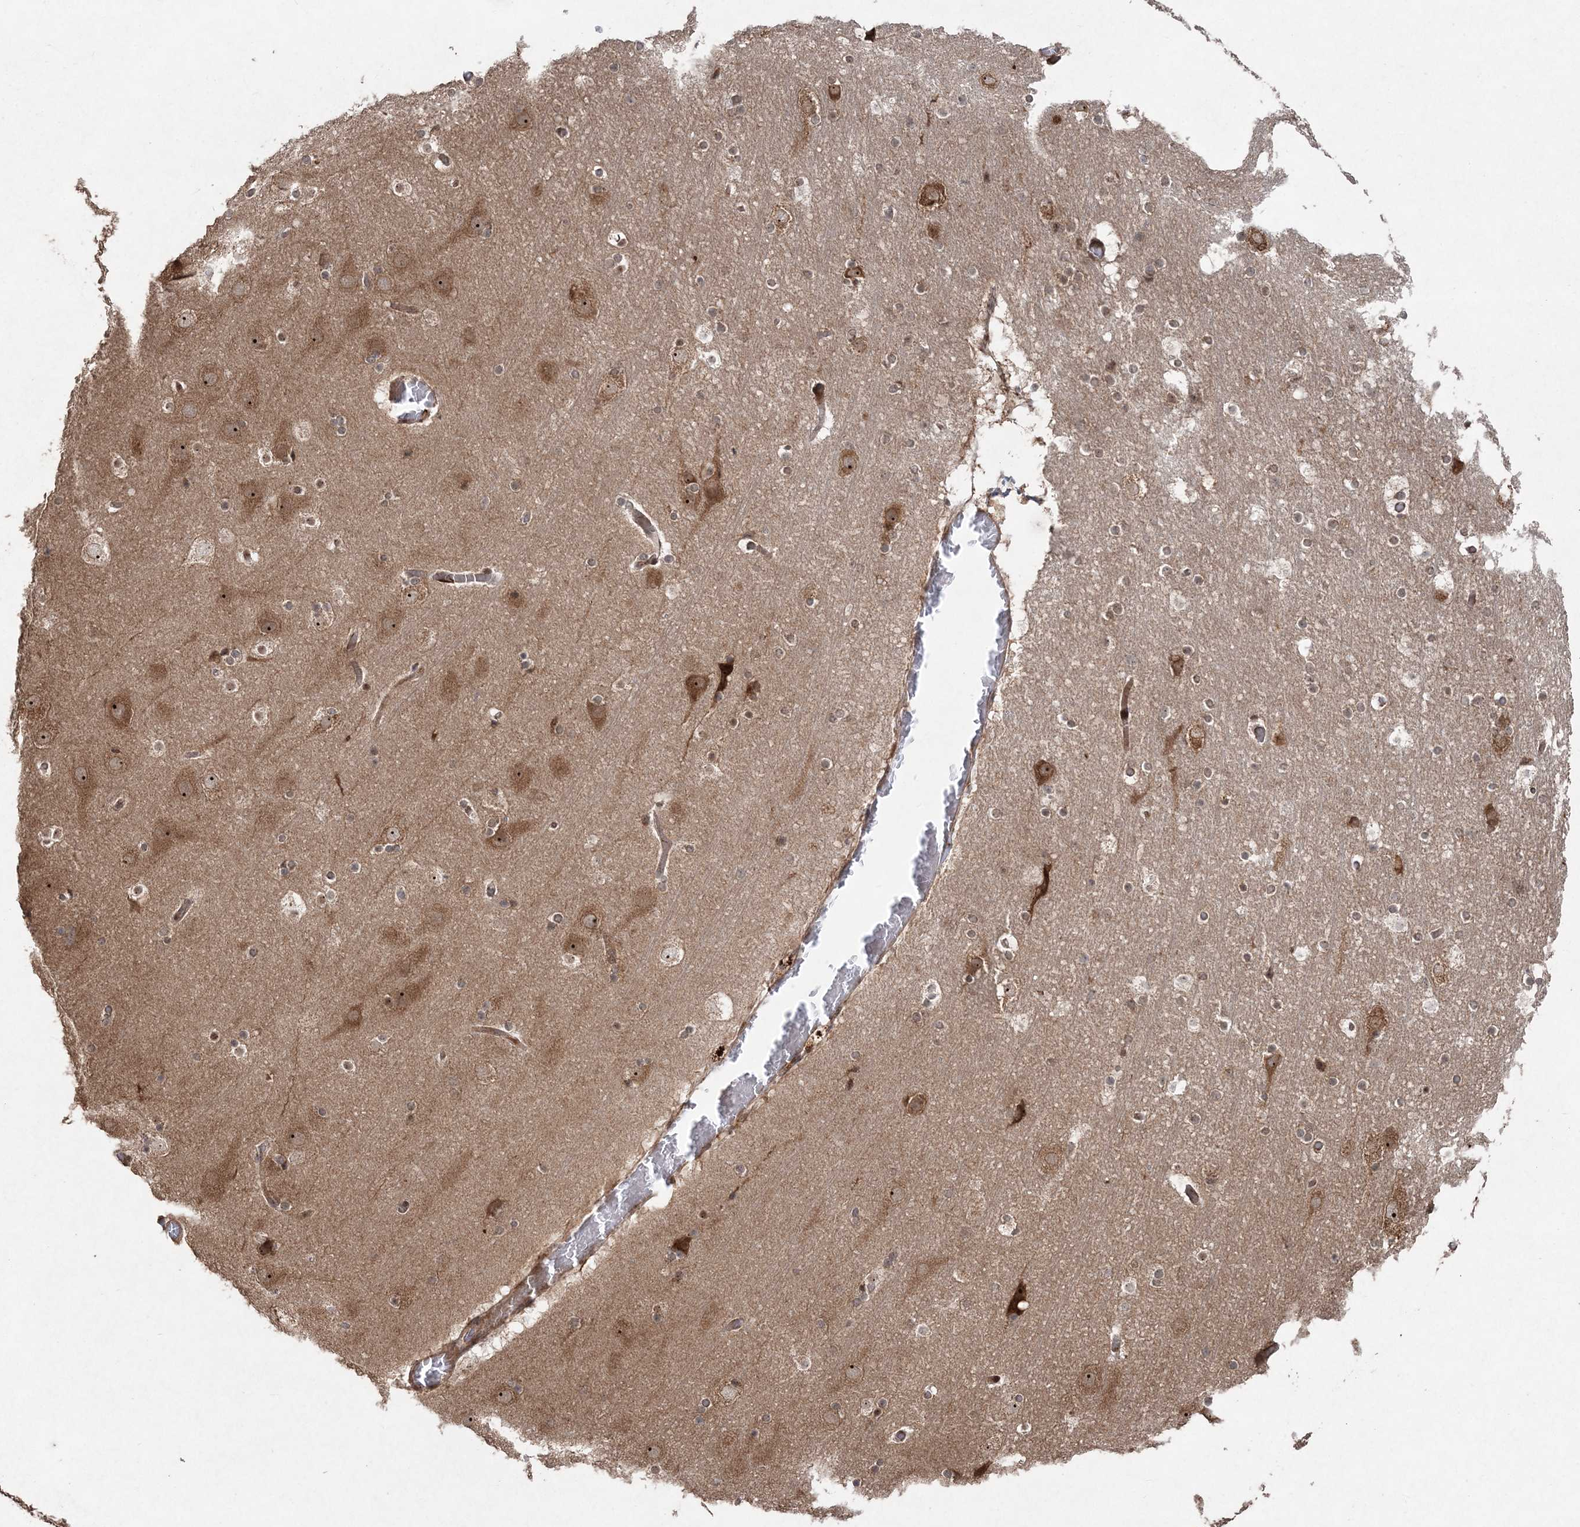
{"staining": {"intensity": "moderate", "quantity": ">75%", "location": "cytoplasmic/membranous"}, "tissue": "cerebral cortex", "cell_type": "Endothelial cells", "image_type": "normal", "snomed": [{"axis": "morphology", "description": "Normal tissue, NOS"}, {"axis": "topography", "description": "Cerebral cortex"}], "caption": "Human cerebral cortex stained with a brown dye exhibits moderate cytoplasmic/membranous positive positivity in approximately >75% of endothelial cells.", "gene": "SERINC1", "patient": {"sex": "male", "age": 57}}